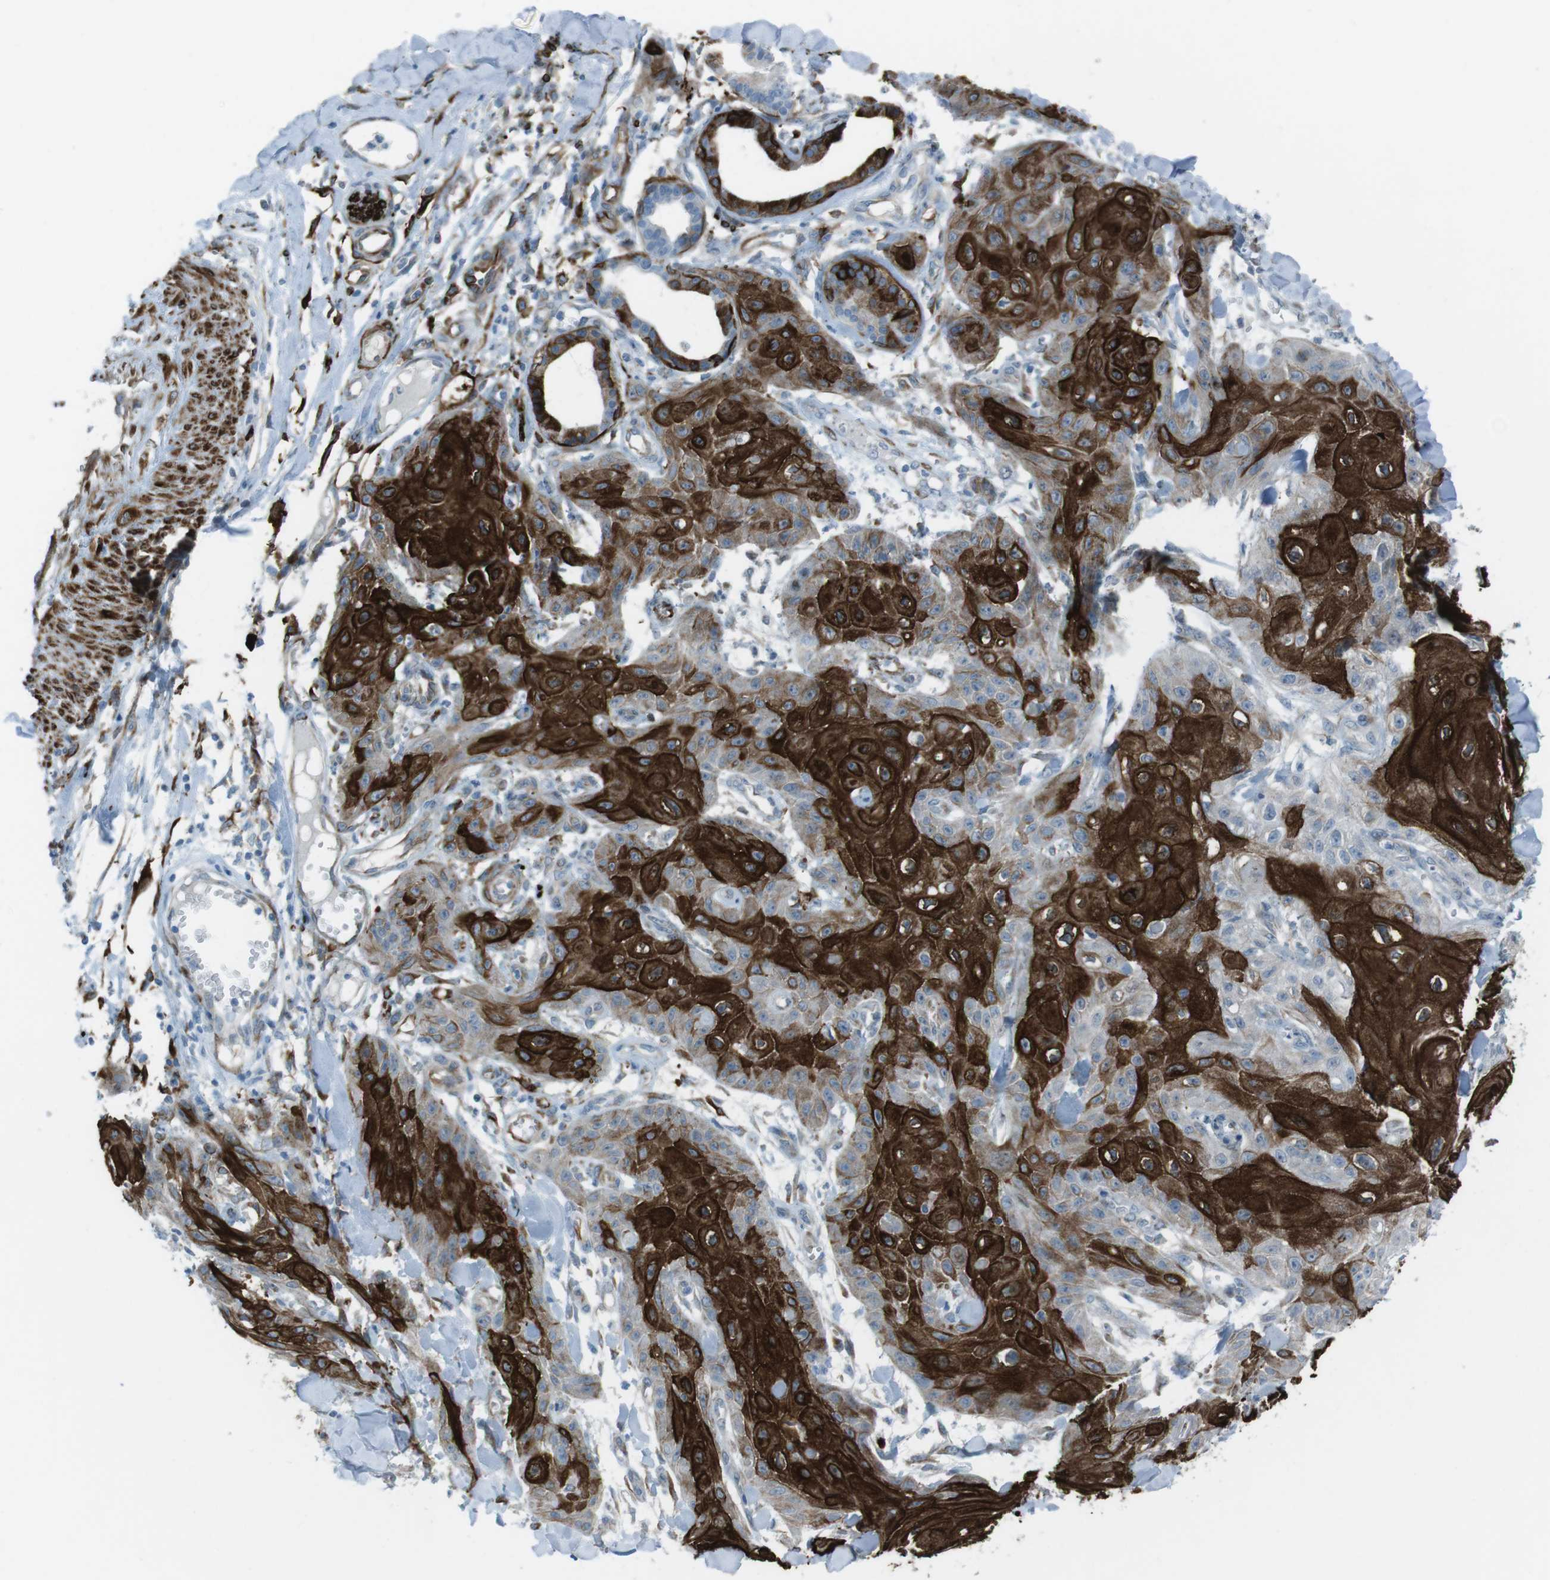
{"staining": {"intensity": "strong", "quantity": ">75%", "location": "cytoplasmic/membranous"}, "tissue": "skin cancer", "cell_type": "Tumor cells", "image_type": "cancer", "snomed": [{"axis": "morphology", "description": "Squamous cell carcinoma, NOS"}, {"axis": "topography", "description": "Skin"}], "caption": "Skin squamous cell carcinoma stained with a protein marker displays strong staining in tumor cells.", "gene": "TUBB2A", "patient": {"sex": "male", "age": 74}}